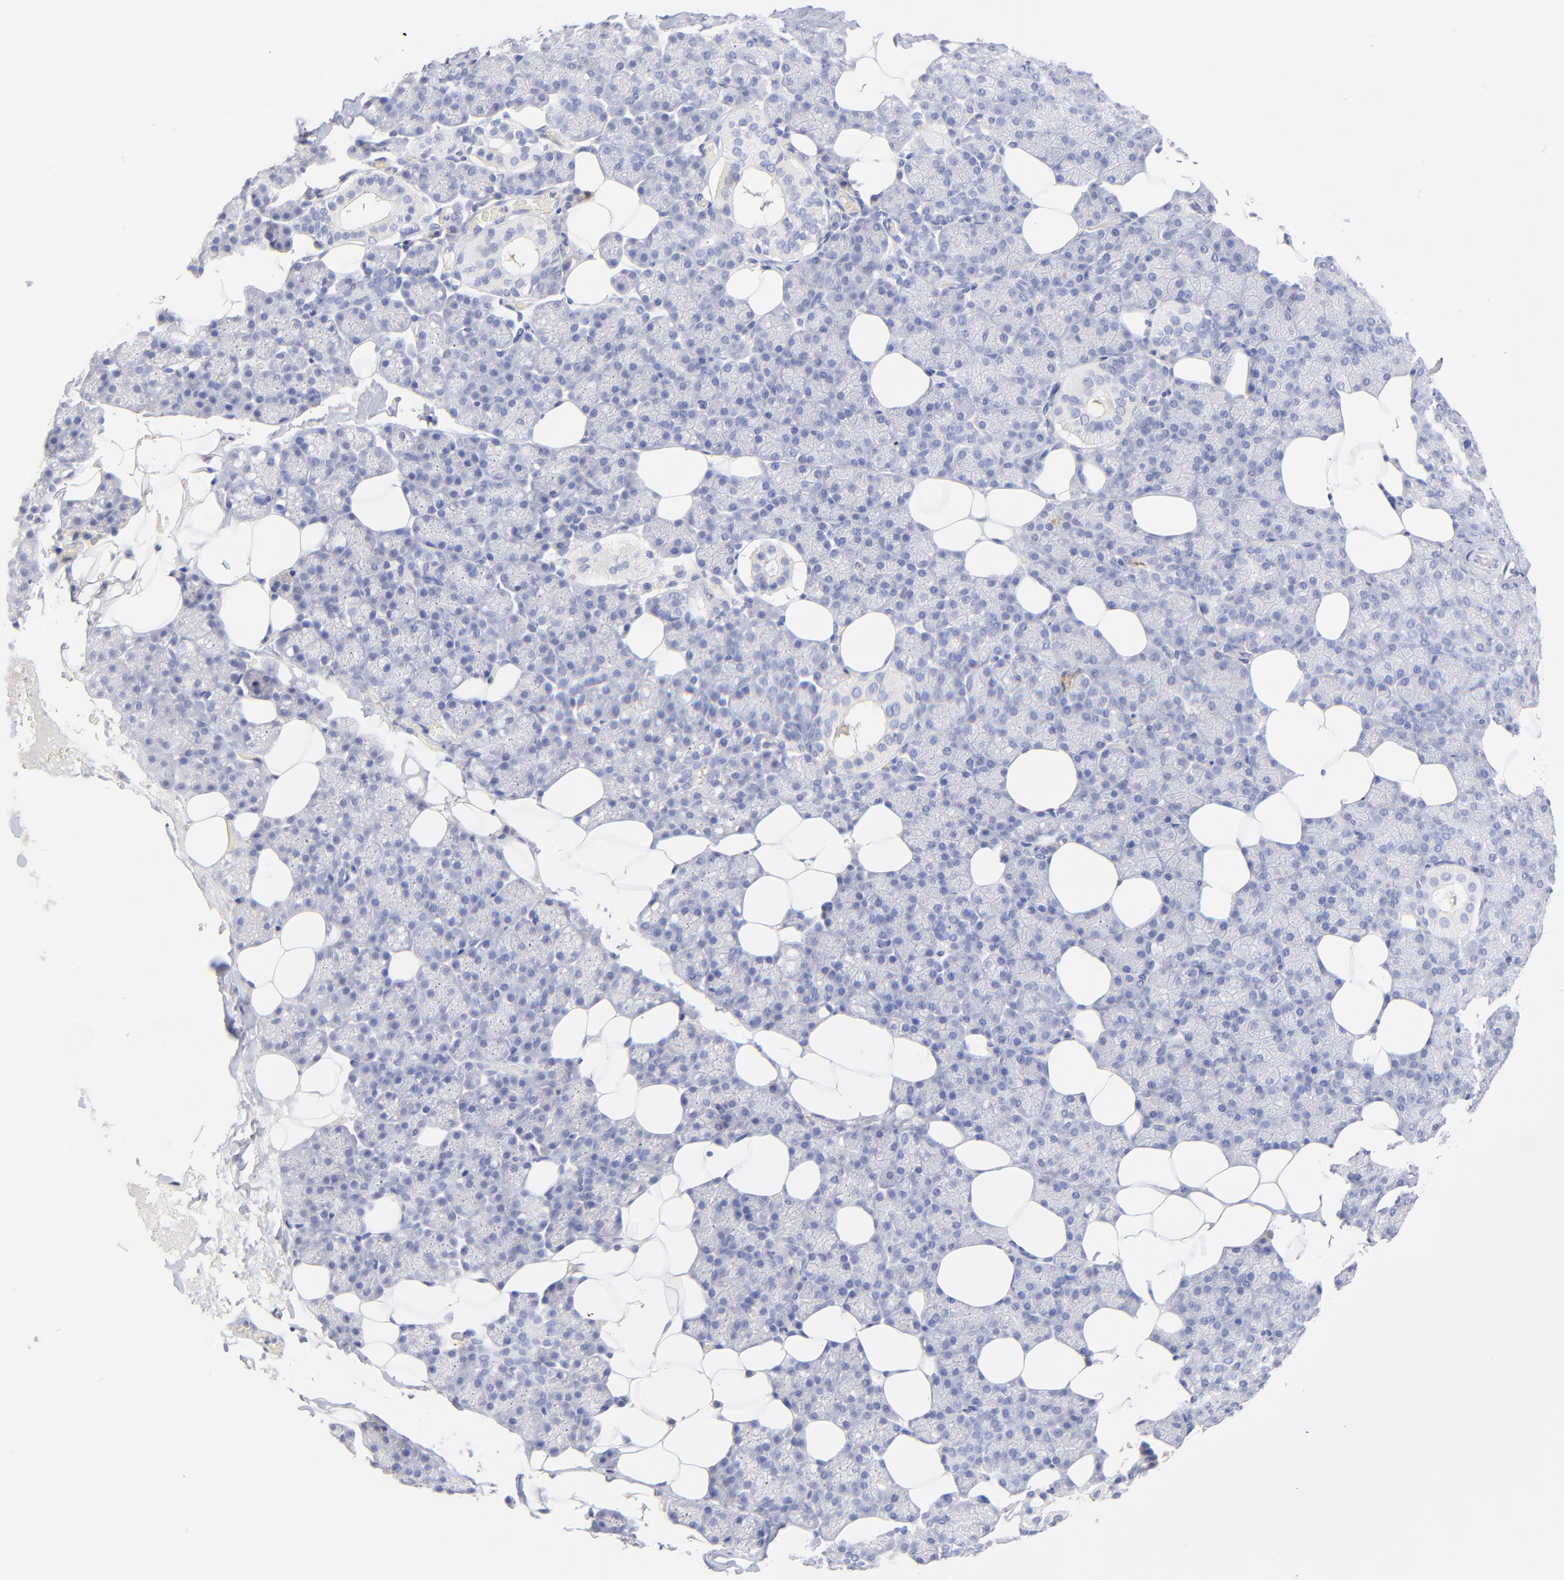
{"staining": {"intensity": "negative", "quantity": "none", "location": "none"}, "tissue": "salivary gland", "cell_type": "Glandular cells", "image_type": "normal", "snomed": [{"axis": "morphology", "description": "Normal tissue, NOS"}, {"axis": "topography", "description": "Lymph node"}, {"axis": "topography", "description": "Salivary gland"}], "caption": "Immunohistochemistry photomicrograph of unremarkable salivary gland: human salivary gland stained with DAB displays no significant protein expression in glandular cells.", "gene": "MDGA2", "patient": {"sex": "male", "age": 8}}